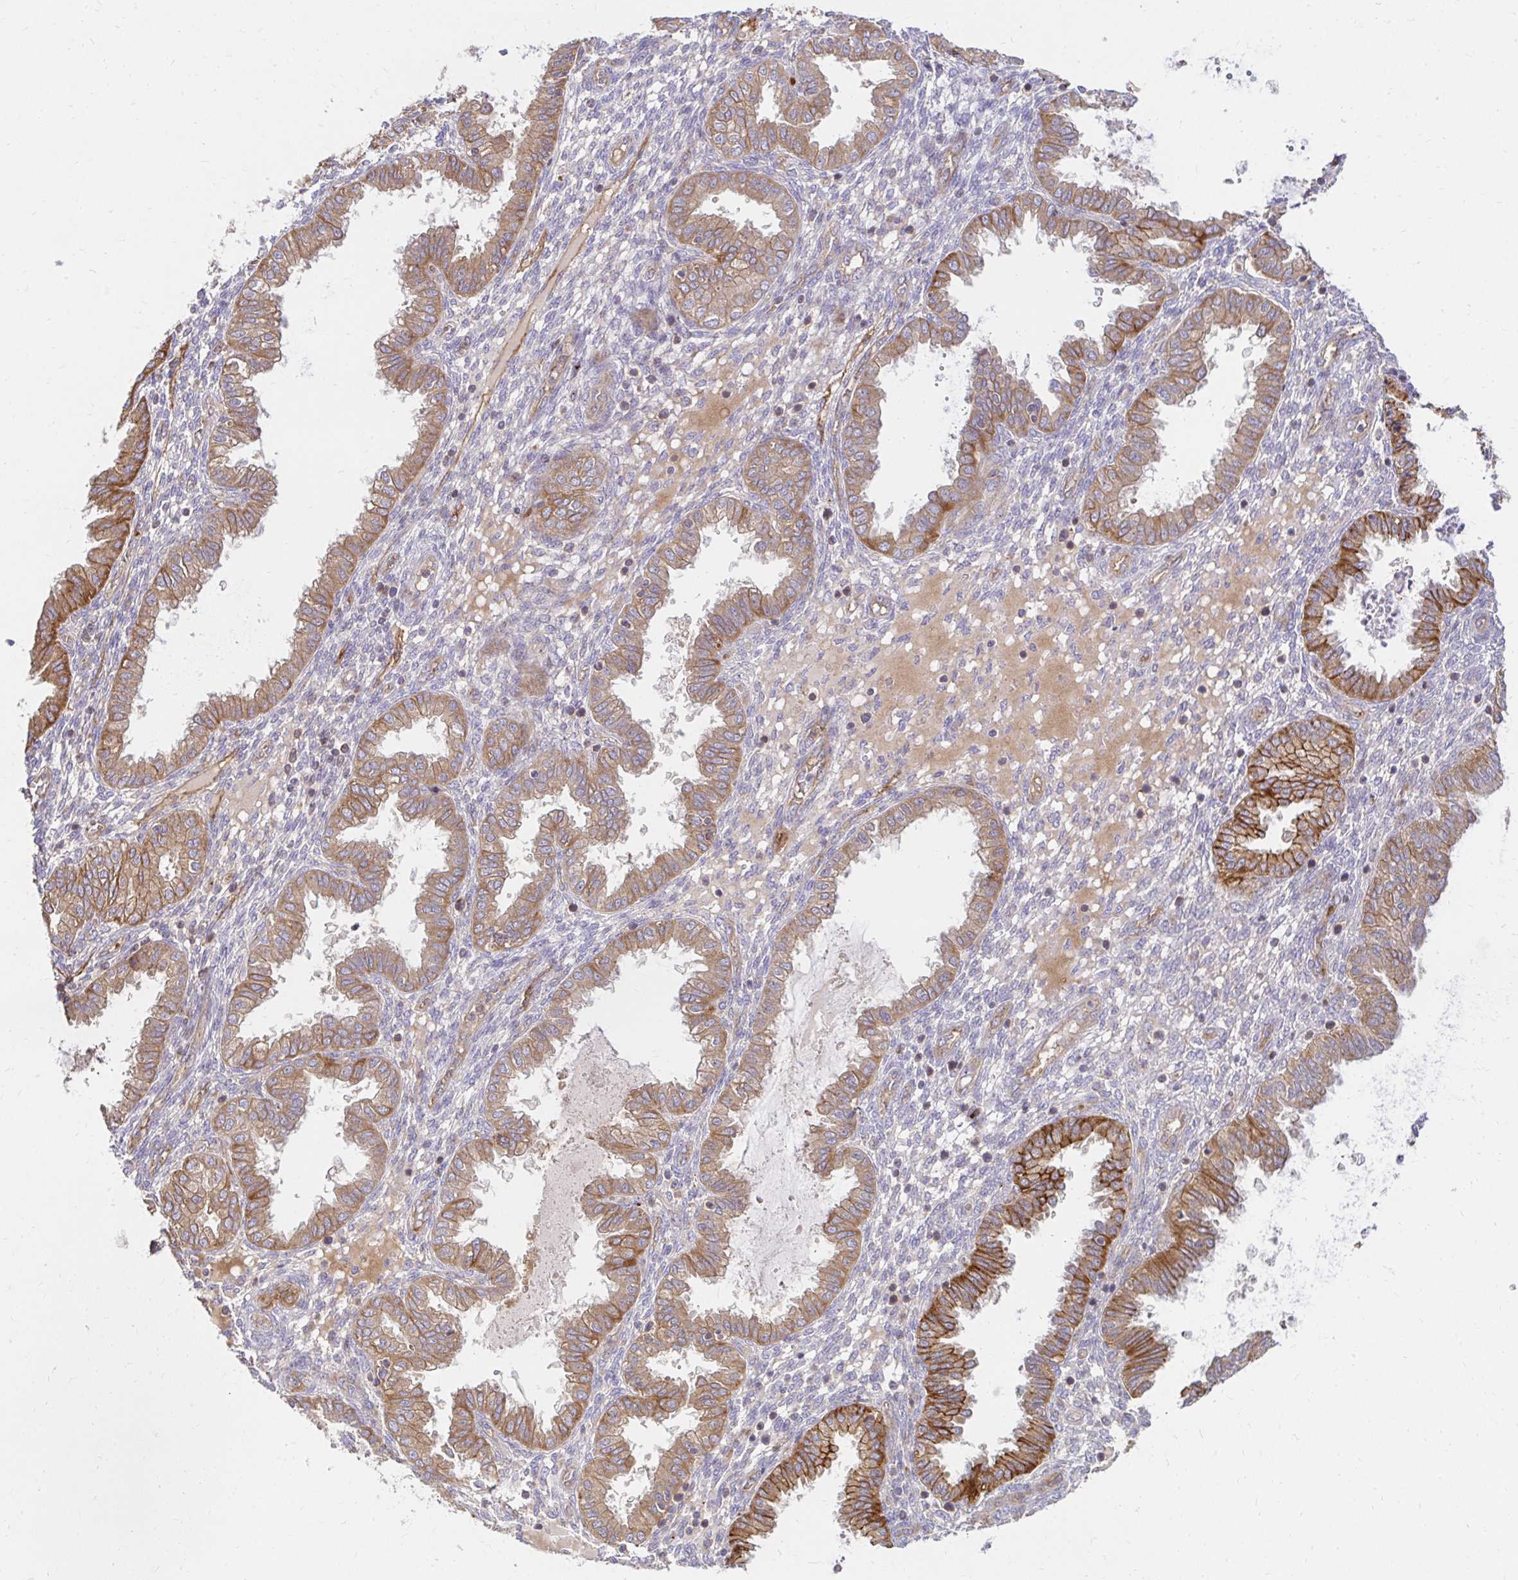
{"staining": {"intensity": "weak", "quantity": "<25%", "location": "cytoplasmic/membranous"}, "tissue": "endometrium", "cell_type": "Cells in endometrial stroma", "image_type": "normal", "snomed": [{"axis": "morphology", "description": "Normal tissue, NOS"}, {"axis": "topography", "description": "Endometrium"}], "caption": "Micrograph shows no significant protein expression in cells in endometrial stroma of normal endometrium.", "gene": "ITGA2", "patient": {"sex": "female", "age": 33}}